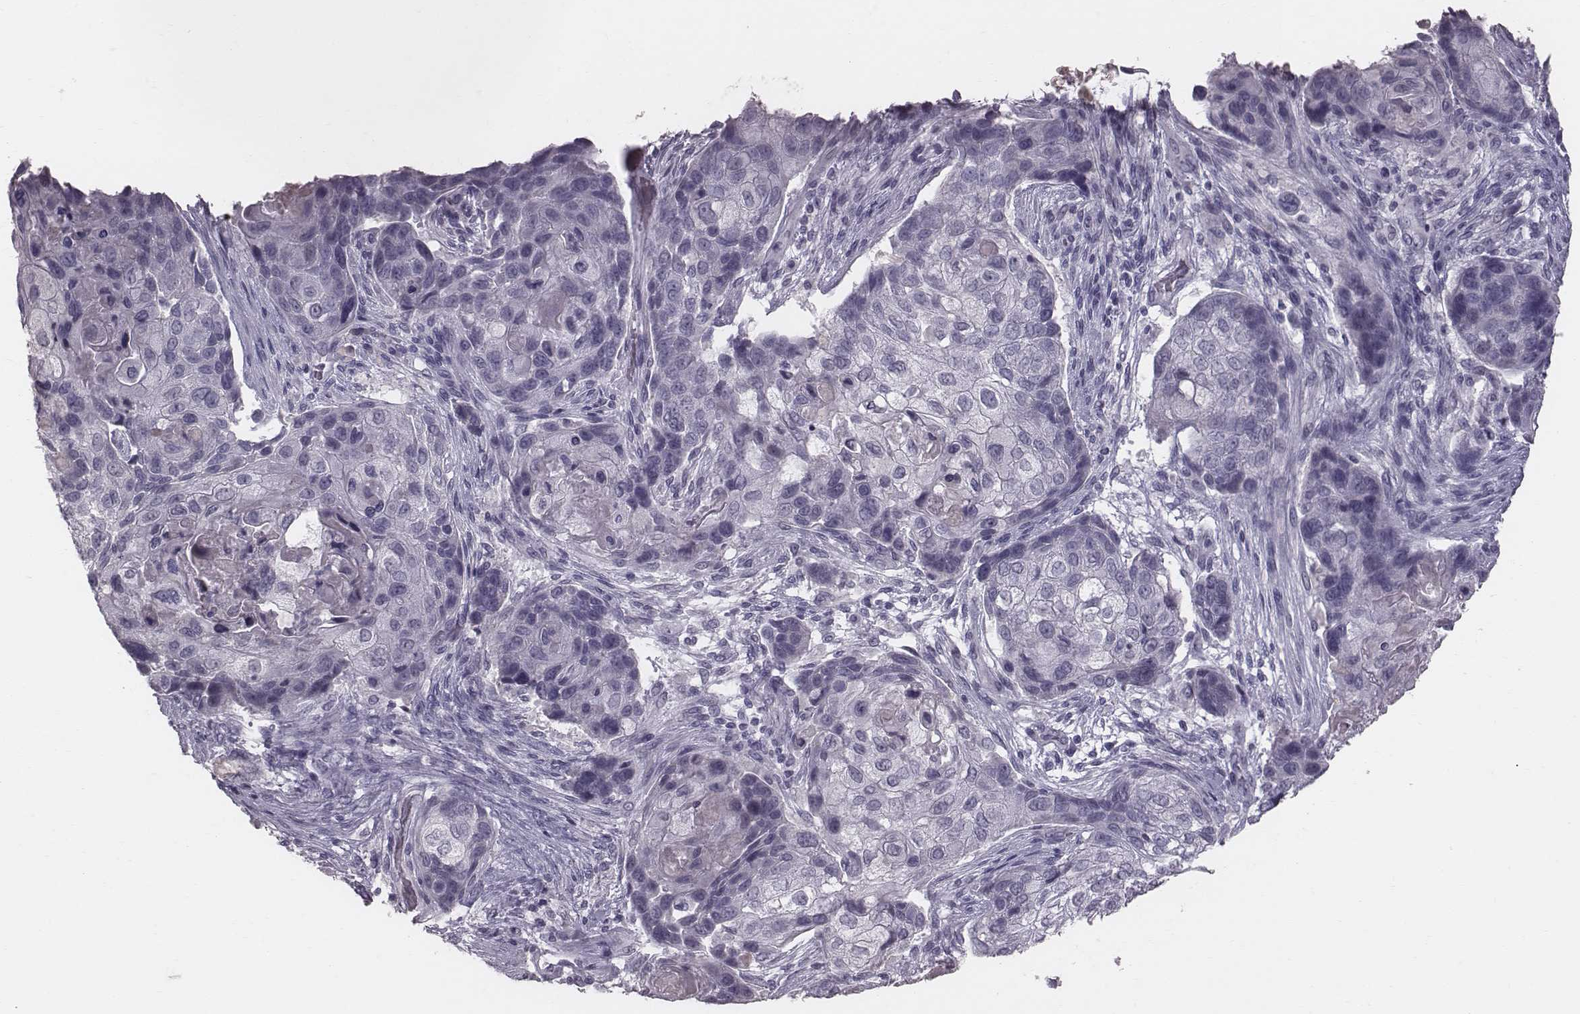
{"staining": {"intensity": "negative", "quantity": "none", "location": "none"}, "tissue": "lung cancer", "cell_type": "Tumor cells", "image_type": "cancer", "snomed": [{"axis": "morphology", "description": "Squamous cell carcinoma, NOS"}, {"axis": "topography", "description": "Lung"}], "caption": "Photomicrograph shows no protein staining in tumor cells of lung cancer tissue.", "gene": "CFTR", "patient": {"sex": "male", "age": 69}}